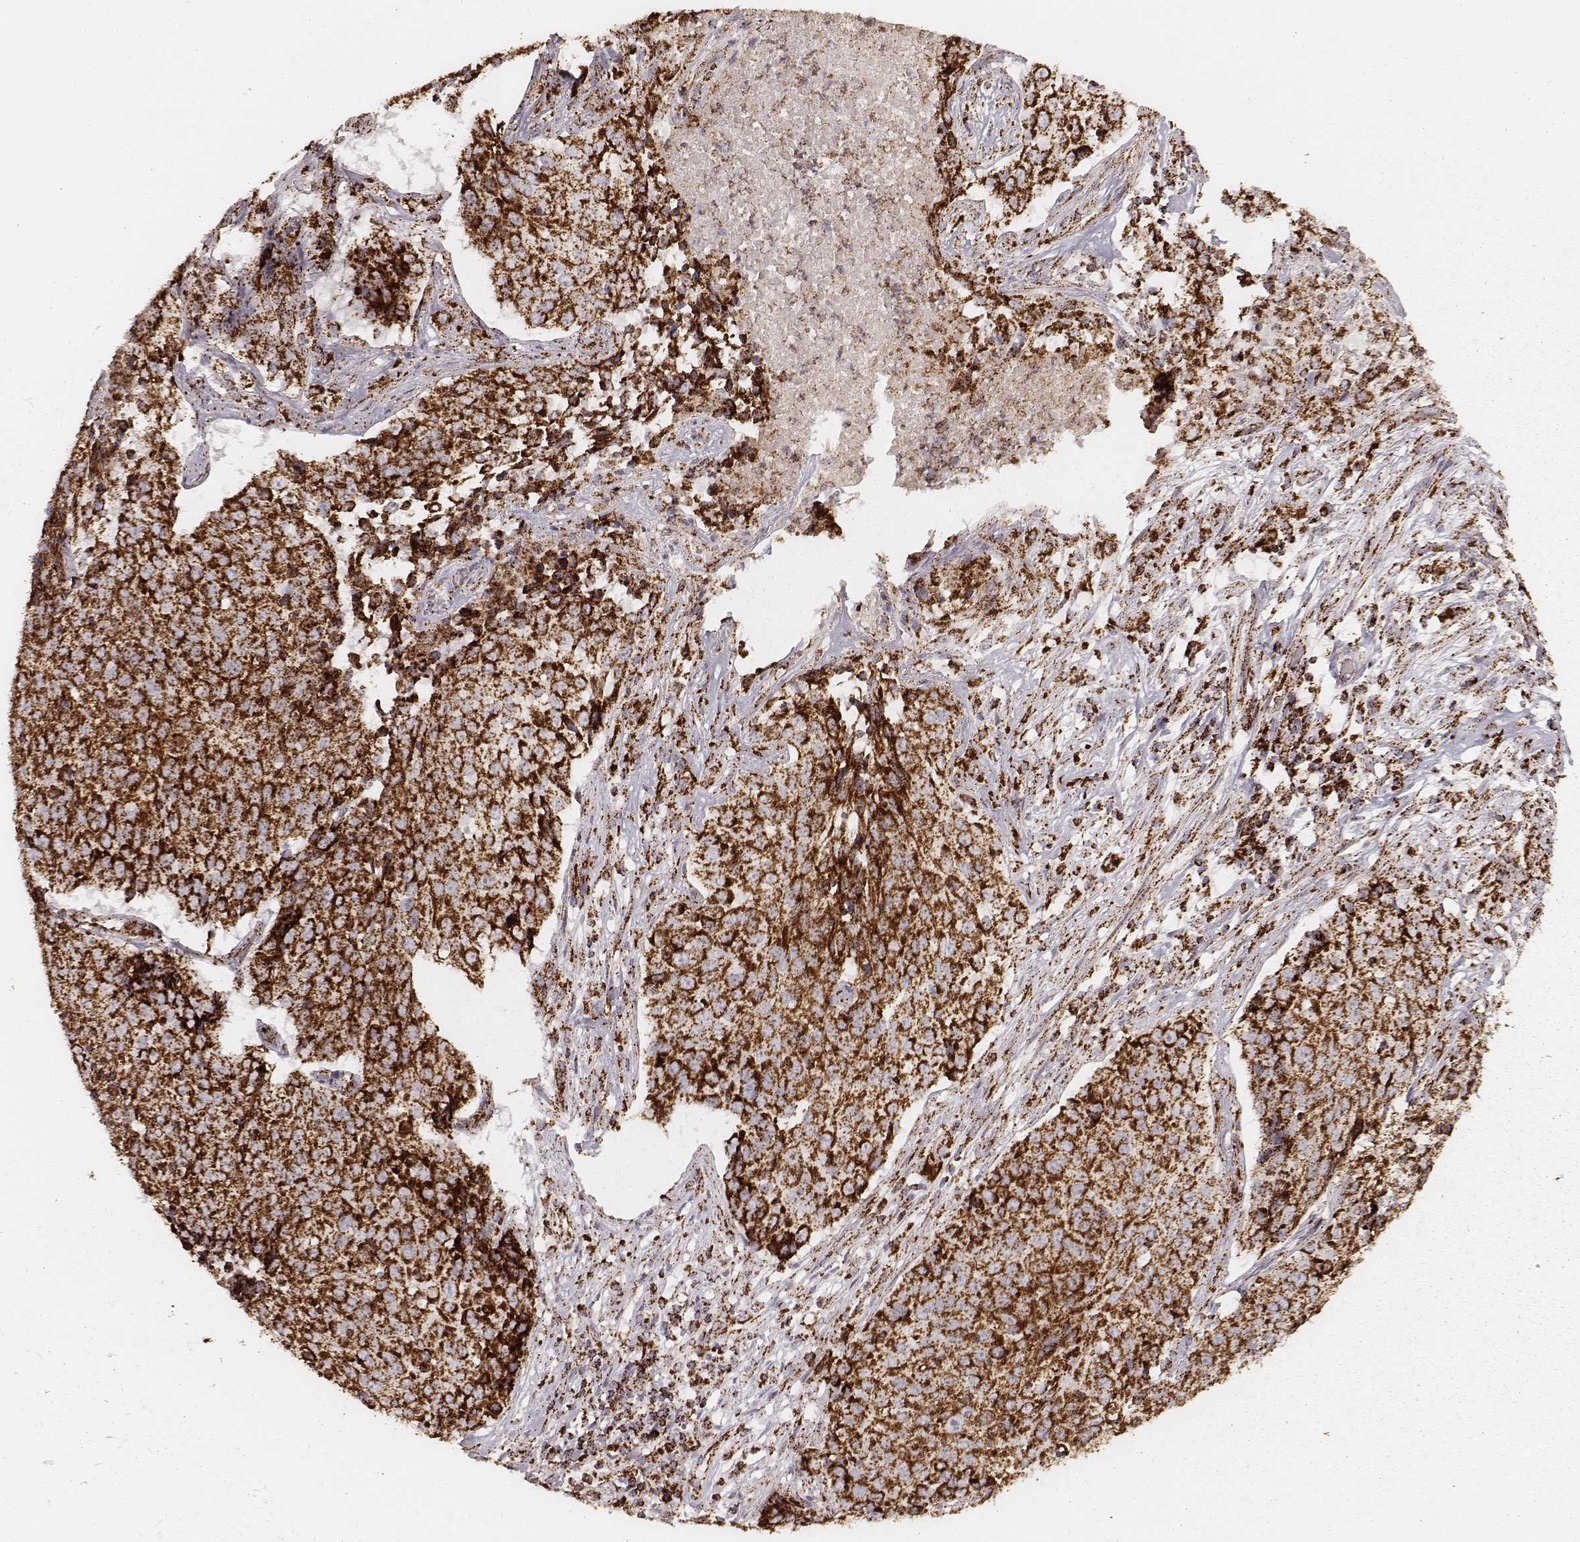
{"staining": {"intensity": "strong", "quantity": ">75%", "location": "cytoplasmic/membranous"}, "tissue": "lung cancer", "cell_type": "Tumor cells", "image_type": "cancer", "snomed": [{"axis": "morphology", "description": "Normal tissue, NOS"}, {"axis": "morphology", "description": "Squamous cell carcinoma, NOS"}, {"axis": "topography", "description": "Bronchus"}, {"axis": "topography", "description": "Lung"}], "caption": "Immunohistochemistry (IHC) (DAB (3,3'-diaminobenzidine)) staining of human lung cancer reveals strong cytoplasmic/membranous protein positivity in about >75% of tumor cells.", "gene": "CS", "patient": {"sex": "male", "age": 64}}